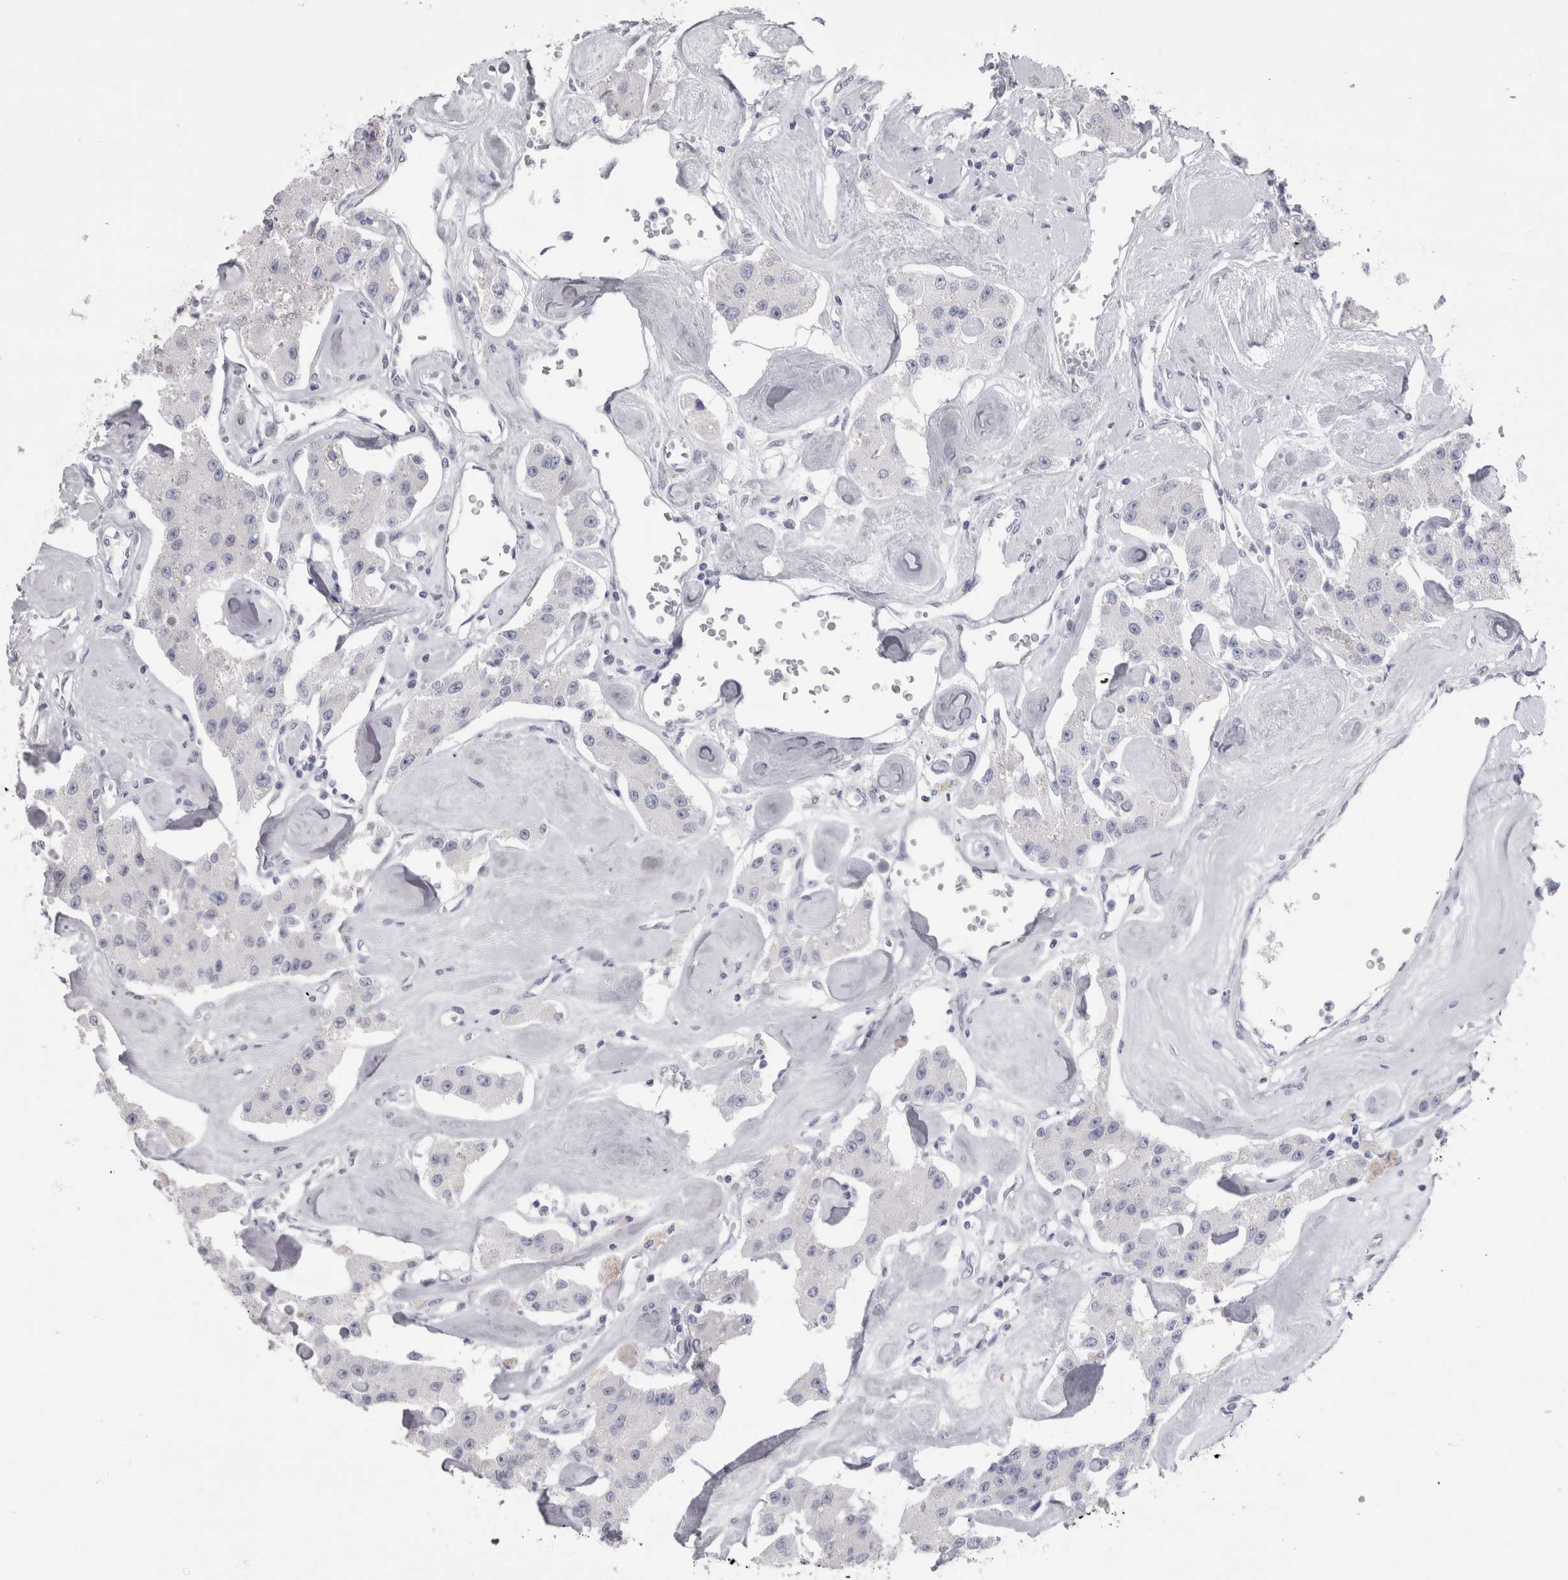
{"staining": {"intensity": "negative", "quantity": "none", "location": "none"}, "tissue": "carcinoid", "cell_type": "Tumor cells", "image_type": "cancer", "snomed": [{"axis": "morphology", "description": "Carcinoid, malignant, NOS"}, {"axis": "topography", "description": "Pancreas"}], "caption": "DAB (3,3'-diaminobenzidine) immunohistochemical staining of carcinoid (malignant) displays no significant staining in tumor cells. The staining is performed using DAB brown chromogen with nuclei counter-stained in using hematoxylin.", "gene": "PTH", "patient": {"sex": "male", "age": 41}}